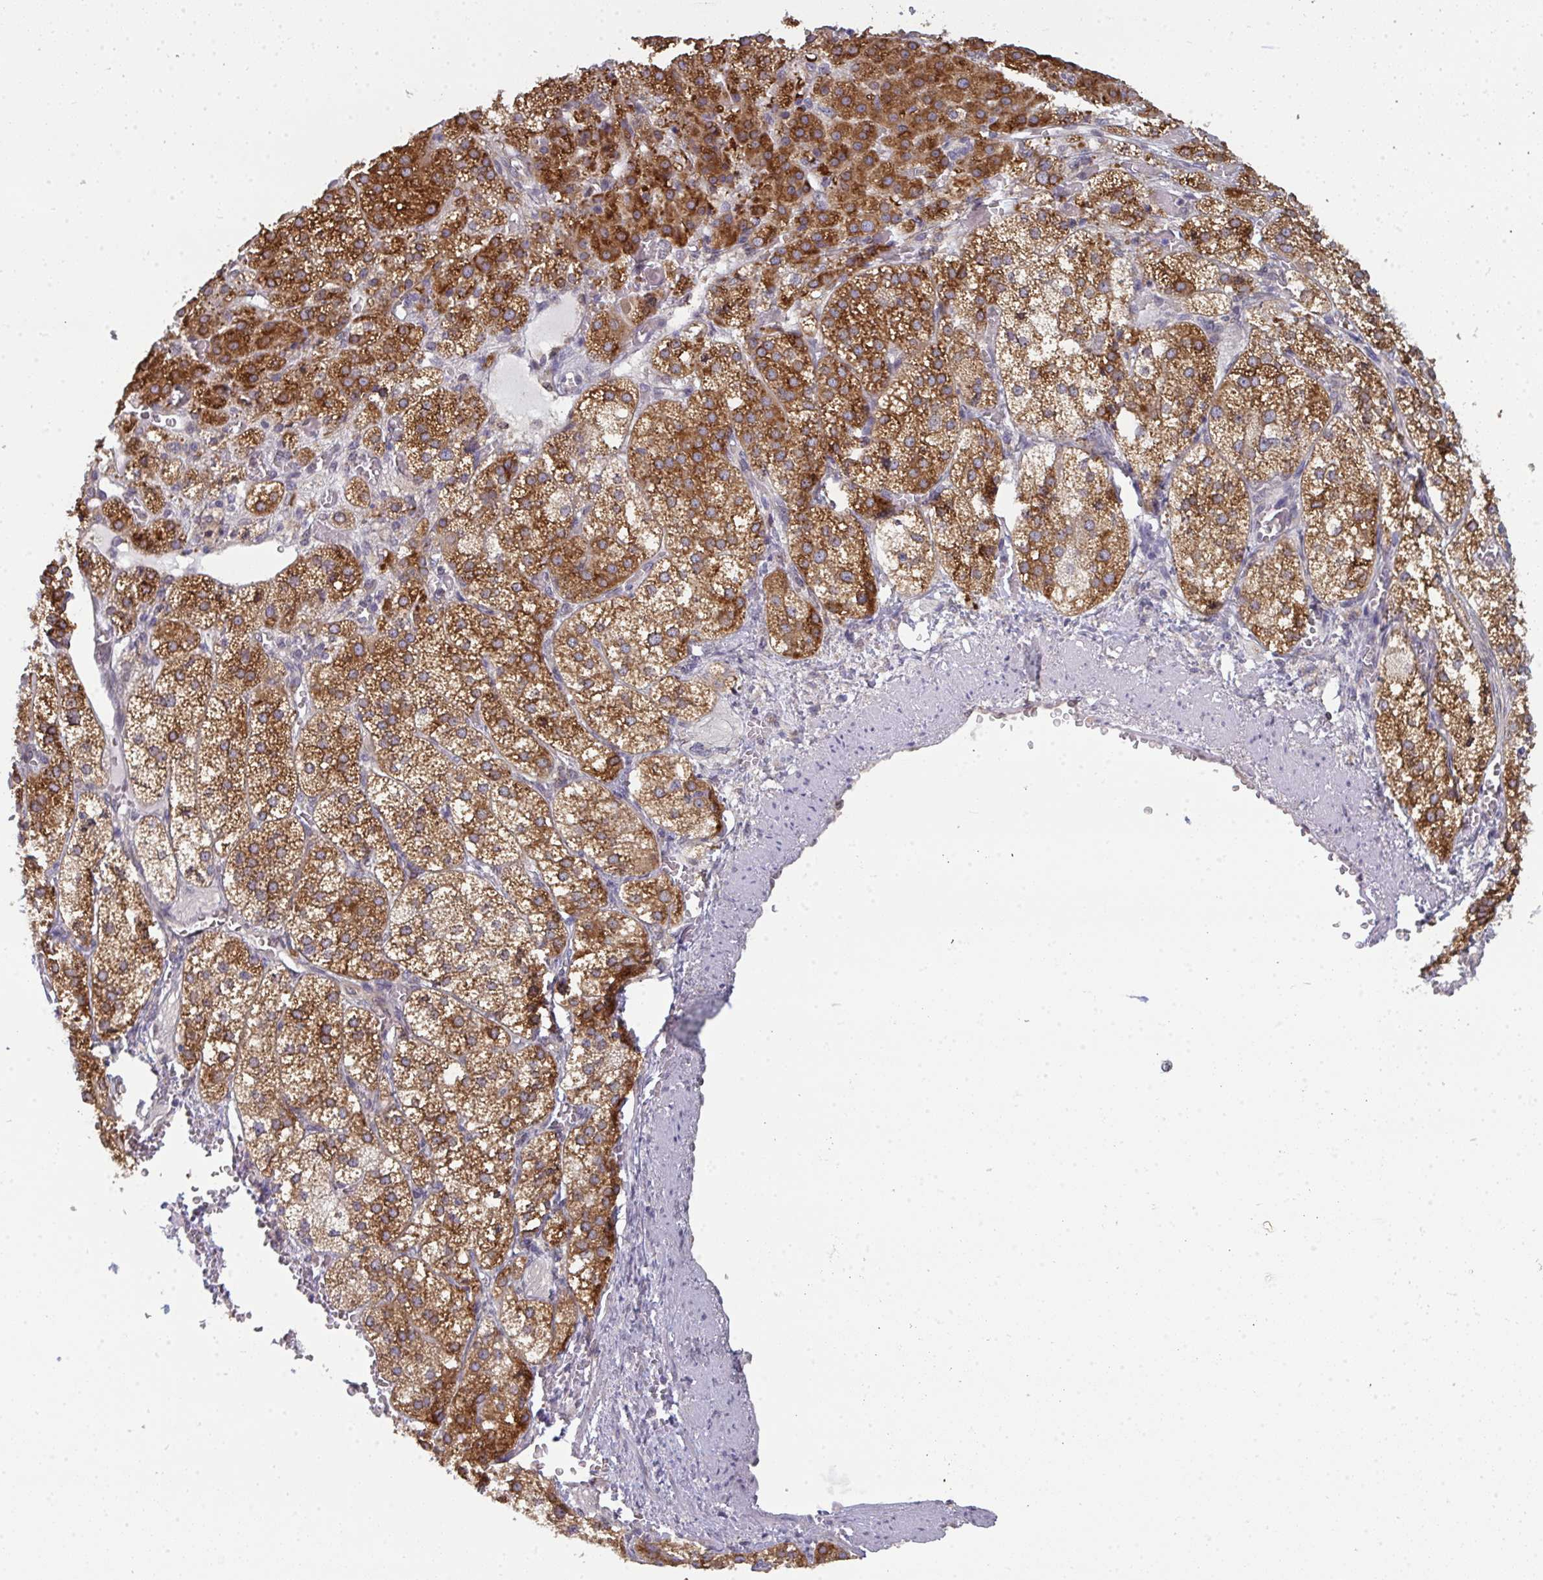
{"staining": {"intensity": "strong", "quantity": ">75%", "location": "cytoplasmic/membranous"}, "tissue": "adrenal gland", "cell_type": "Glandular cells", "image_type": "normal", "snomed": [{"axis": "morphology", "description": "Normal tissue, NOS"}, {"axis": "topography", "description": "Adrenal gland"}], "caption": "Immunohistochemical staining of unremarkable adrenal gland shows high levels of strong cytoplasmic/membranous positivity in about >75% of glandular cells. (IHC, brightfield microscopy, high magnification).", "gene": "LYSMD4", "patient": {"sex": "female", "age": 60}}